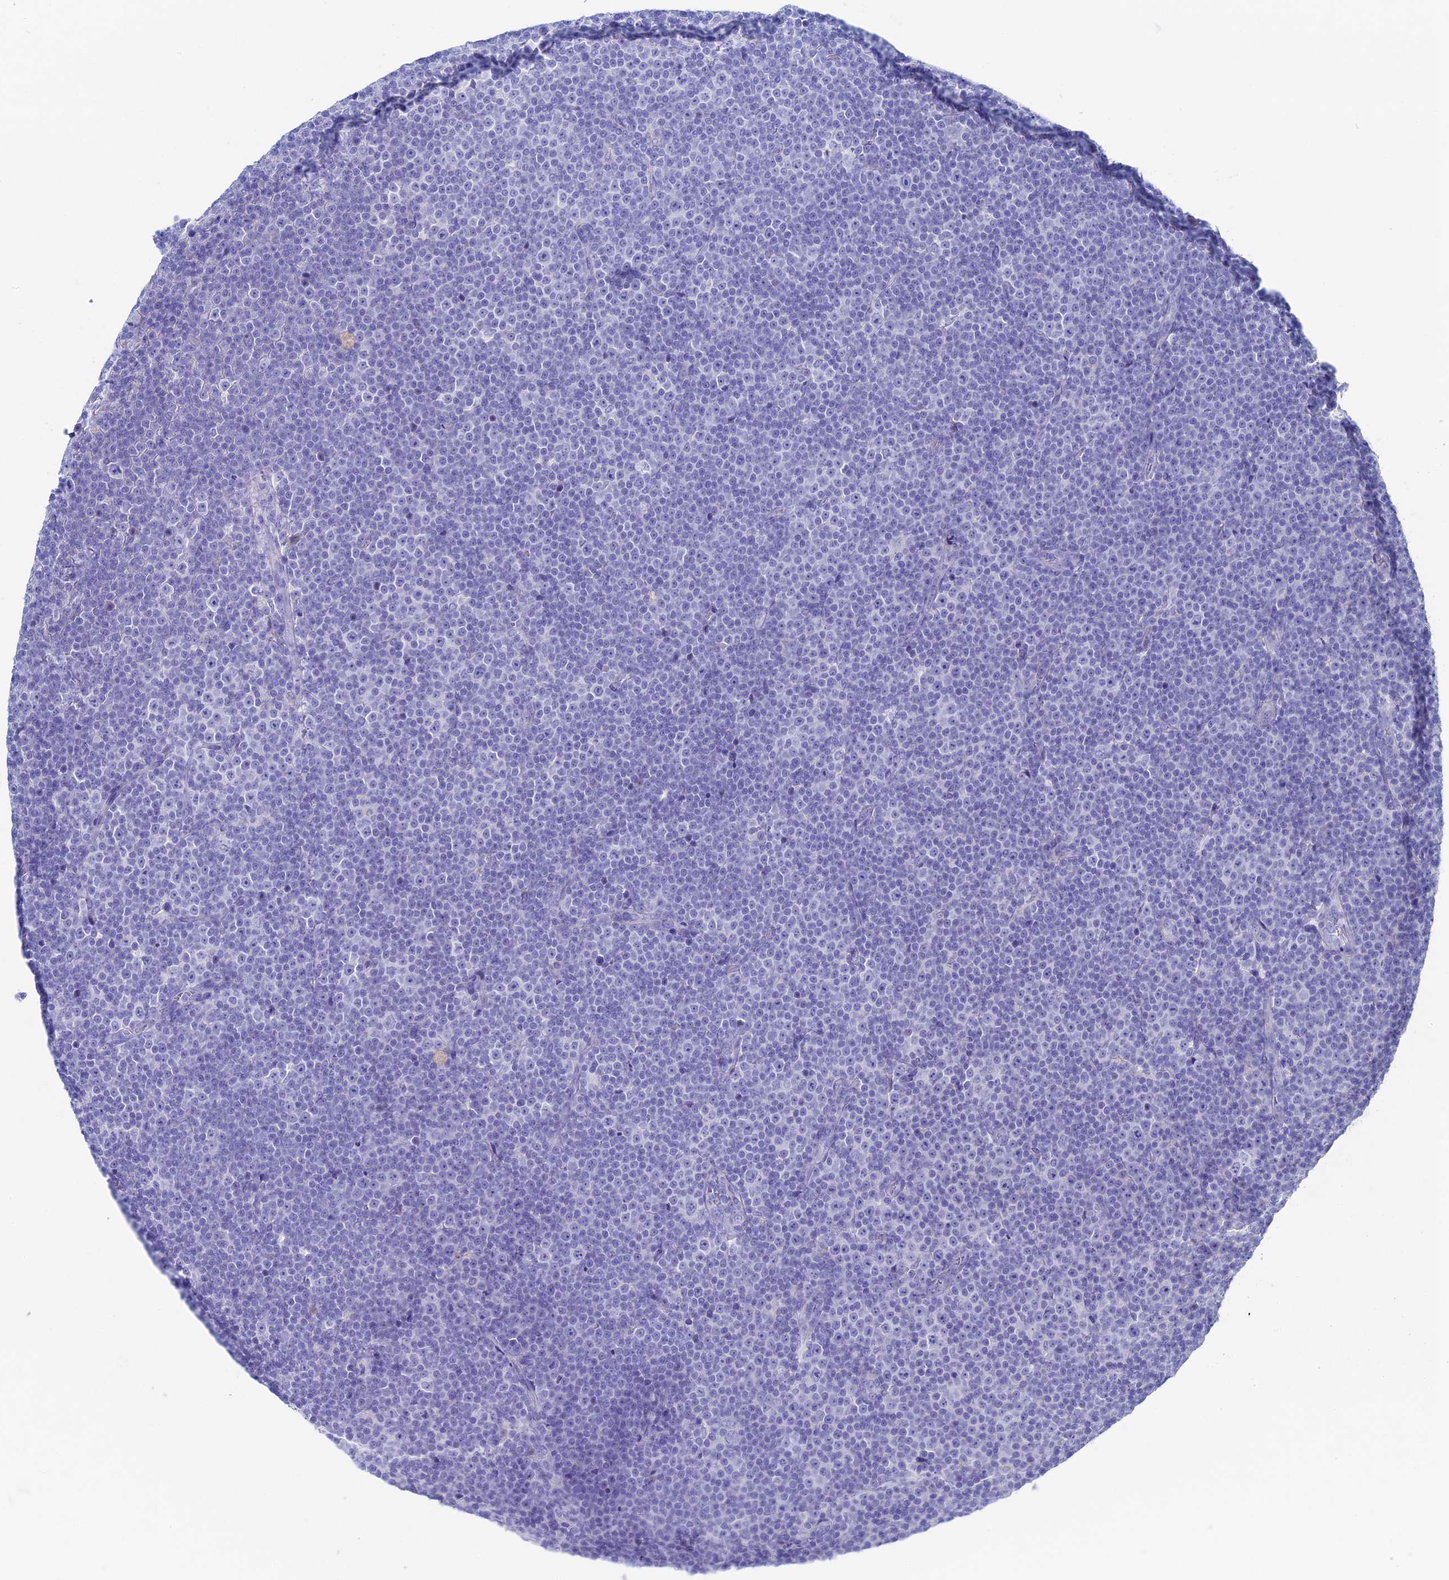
{"staining": {"intensity": "negative", "quantity": "none", "location": "none"}, "tissue": "lymphoma", "cell_type": "Tumor cells", "image_type": "cancer", "snomed": [{"axis": "morphology", "description": "Malignant lymphoma, non-Hodgkin's type, Low grade"}, {"axis": "topography", "description": "Lymph node"}], "caption": "This is an immunohistochemistry image of human lymphoma. There is no expression in tumor cells.", "gene": "UNC119", "patient": {"sex": "female", "age": 67}}